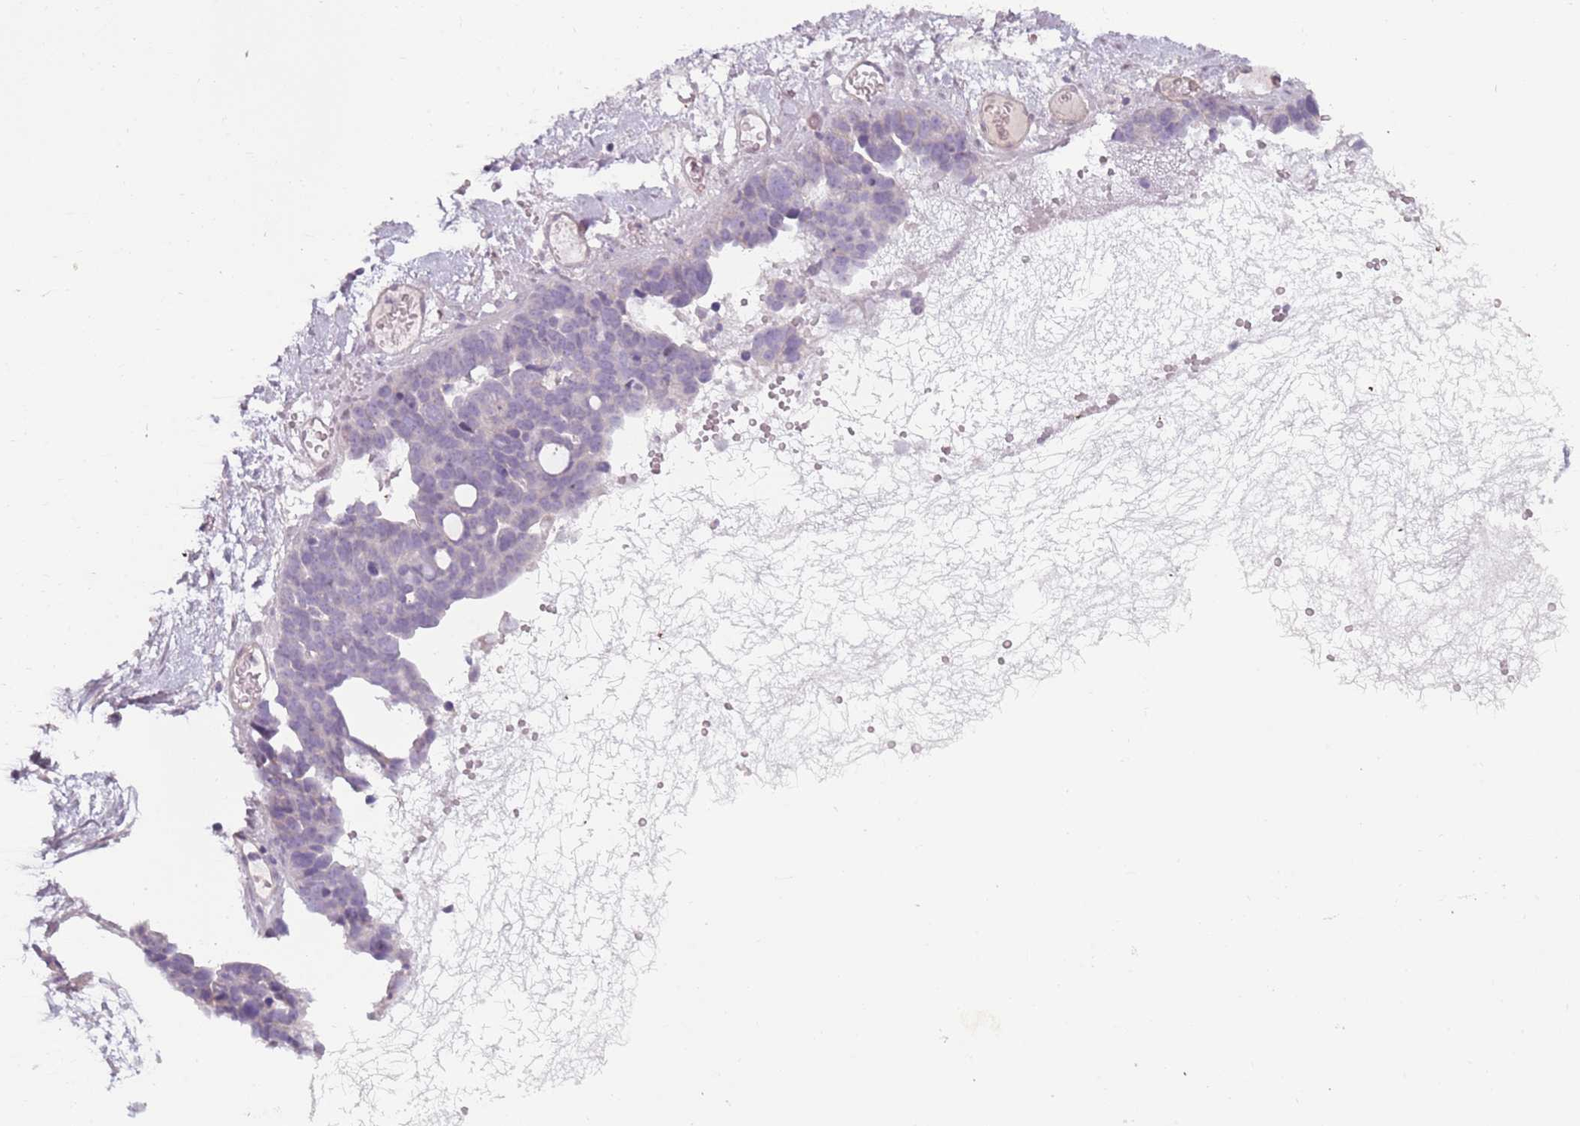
{"staining": {"intensity": "negative", "quantity": "none", "location": "none"}, "tissue": "ovarian cancer", "cell_type": "Tumor cells", "image_type": "cancer", "snomed": [{"axis": "morphology", "description": "Cystadenocarcinoma, serous, NOS"}, {"axis": "topography", "description": "Ovary"}], "caption": "This histopathology image is of ovarian serous cystadenocarcinoma stained with immunohistochemistry to label a protein in brown with the nuclei are counter-stained blue. There is no positivity in tumor cells.", "gene": "RFX2", "patient": {"sex": "female", "age": 54}}